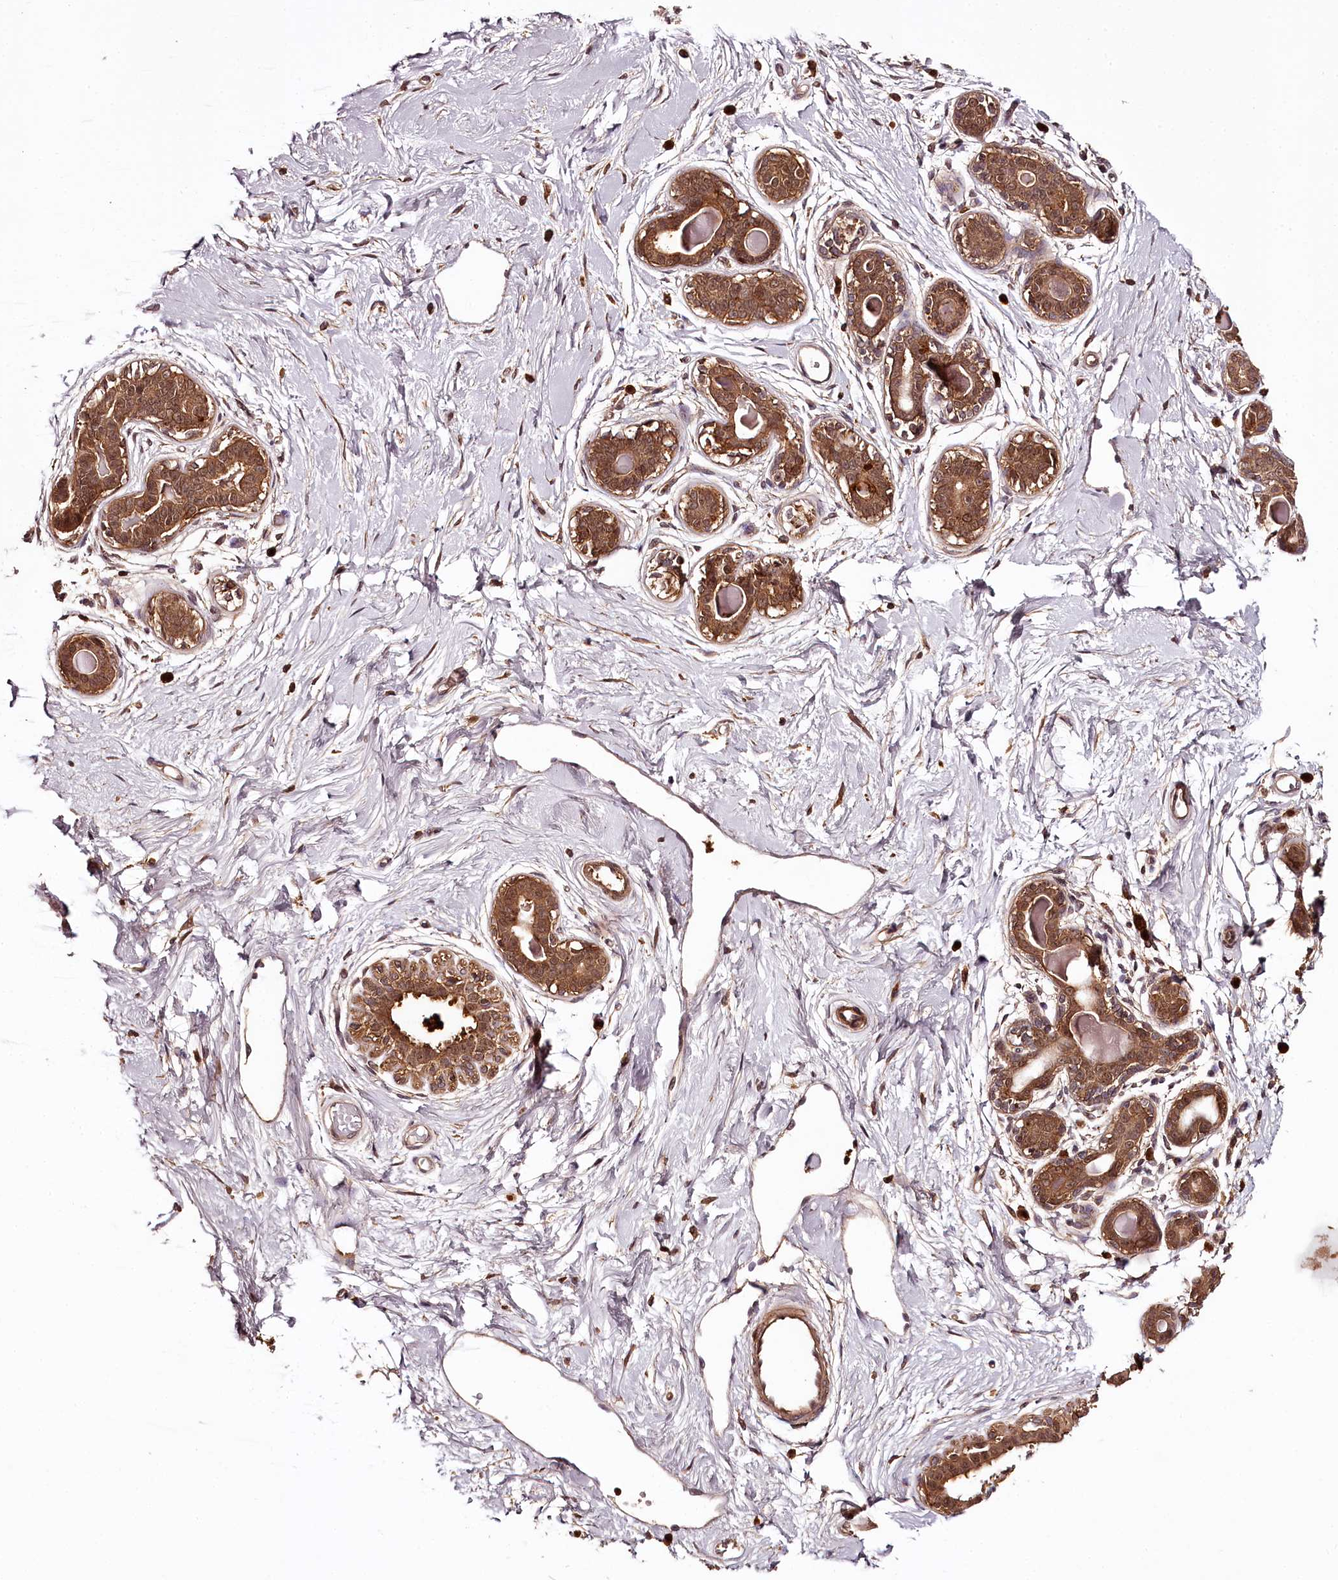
{"staining": {"intensity": "moderate", "quantity": ">75%", "location": "cytoplasmic/membranous,nuclear"}, "tissue": "breast", "cell_type": "Adipocytes", "image_type": "normal", "snomed": [{"axis": "morphology", "description": "Normal tissue, NOS"}, {"axis": "topography", "description": "Breast"}], "caption": "Adipocytes demonstrate moderate cytoplasmic/membranous,nuclear staining in approximately >75% of cells in benign breast.", "gene": "TTC12", "patient": {"sex": "female", "age": 45}}